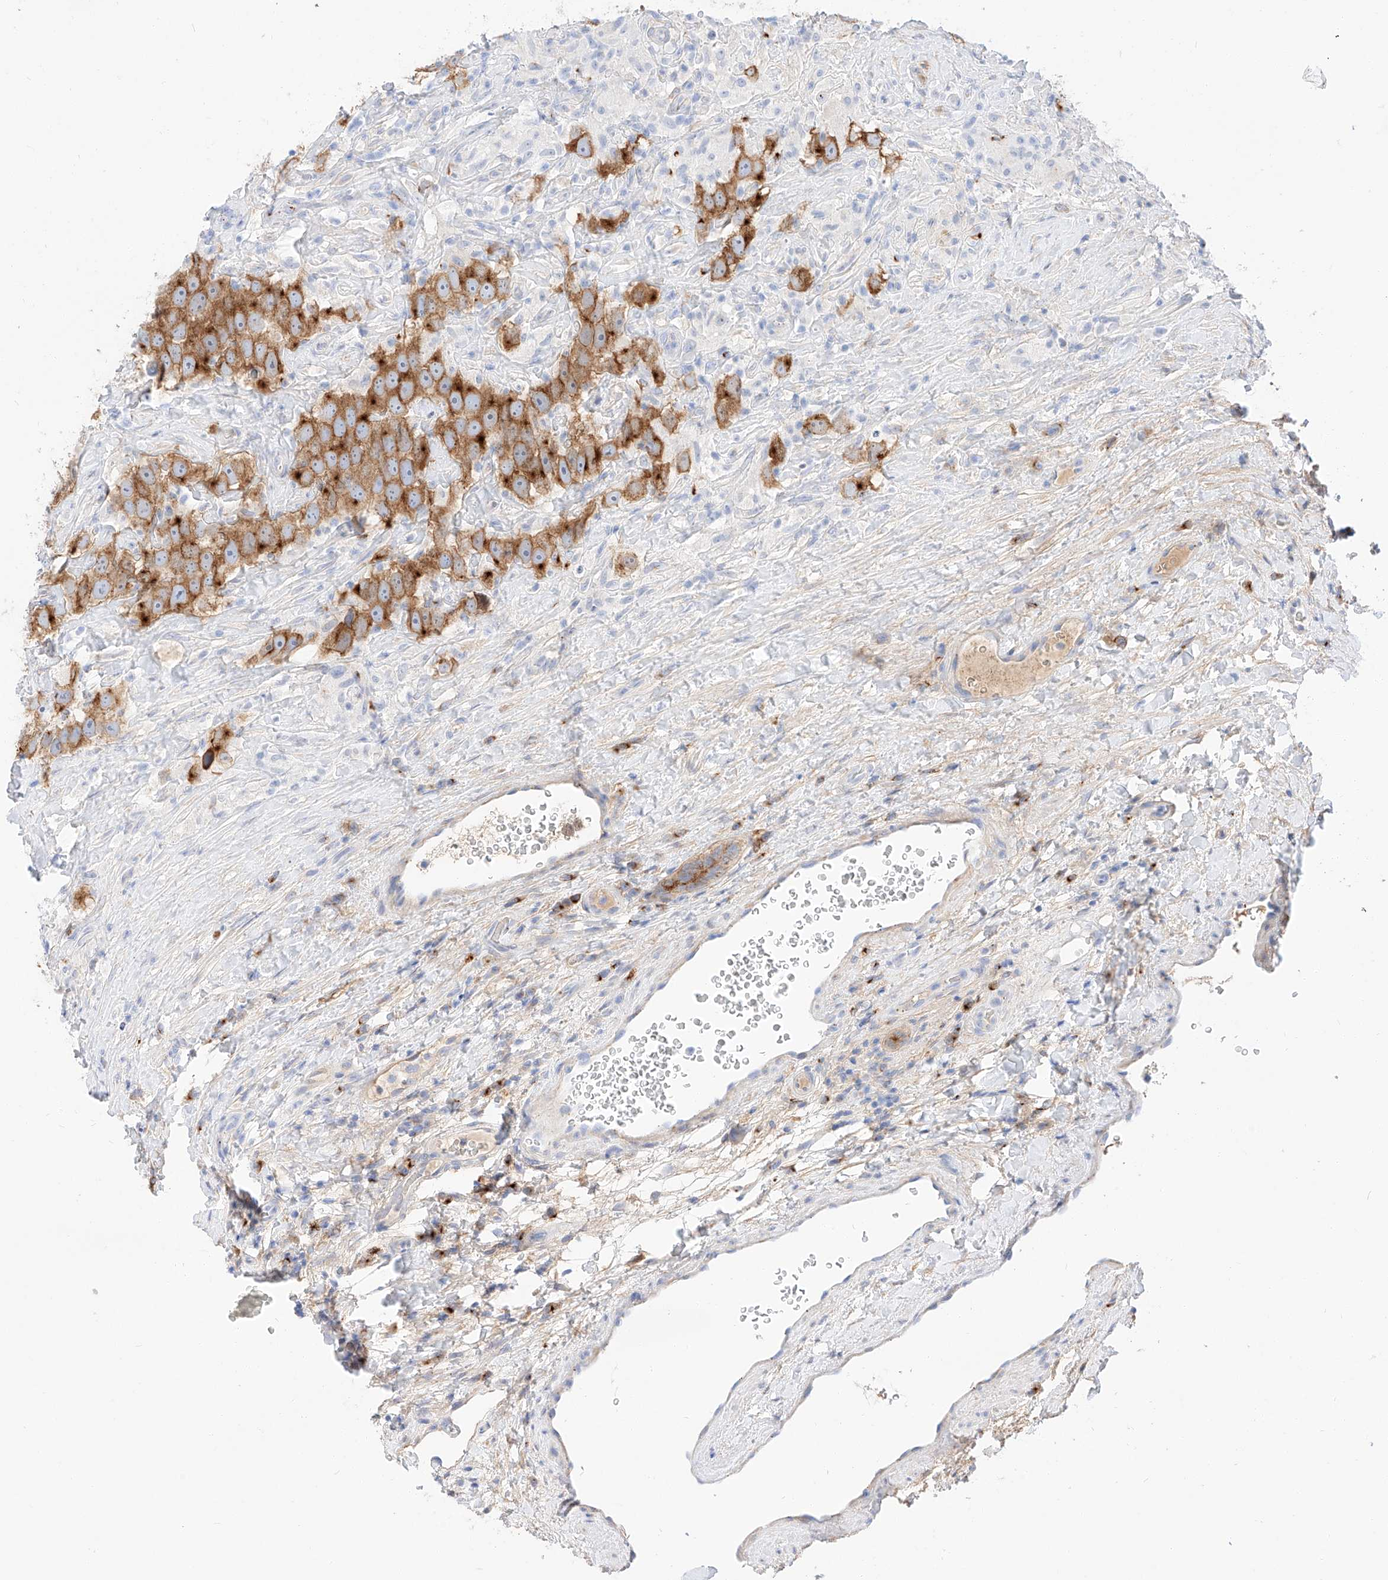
{"staining": {"intensity": "moderate", "quantity": ">75%", "location": "cytoplasmic/membranous"}, "tissue": "testis cancer", "cell_type": "Tumor cells", "image_type": "cancer", "snomed": [{"axis": "morphology", "description": "Seminoma, NOS"}, {"axis": "topography", "description": "Testis"}], "caption": "Immunohistochemical staining of testis seminoma exhibits medium levels of moderate cytoplasmic/membranous expression in approximately >75% of tumor cells. Nuclei are stained in blue.", "gene": "MAP7", "patient": {"sex": "male", "age": 49}}